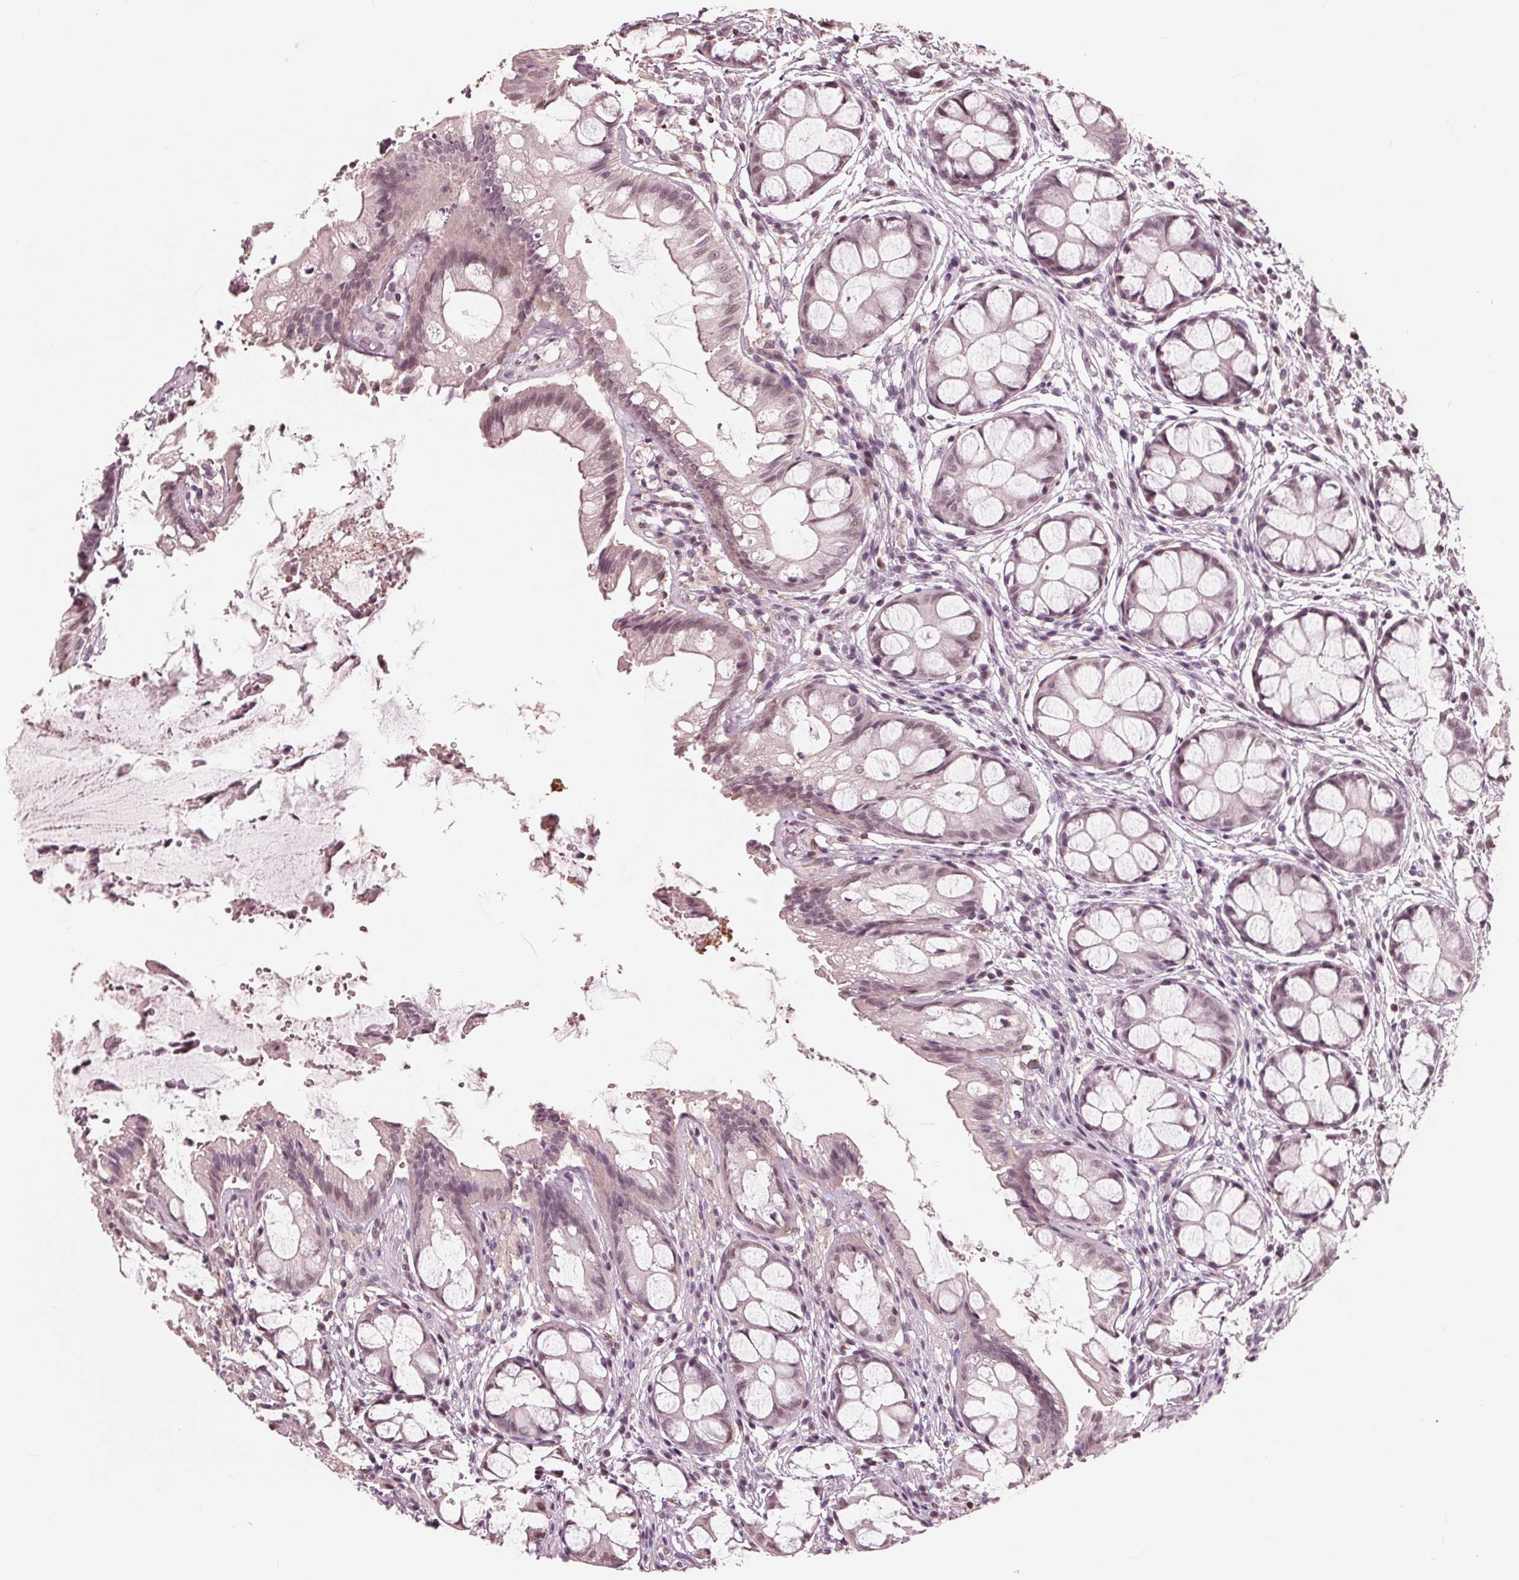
{"staining": {"intensity": "weak", "quantity": "<25%", "location": "nuclear"}, "tissue": "rectum", "cell_type": "Glandular cells", "image_type": "normal", "snomed": [{"axis": "morphology", "description": "Normal tissue, NOS"}, {"axis": "topography", "description": "Rectum"}], "caption": "The micrograph exhibits no staining of glandular cells in unremarkable rectum. (DAB (3,3'-diaminobenzidine) immunohistochemistry (IHC) with hematoxylin counter stain).", "gene": "ING3", "patient": {"sex": "female", "age": 62}}